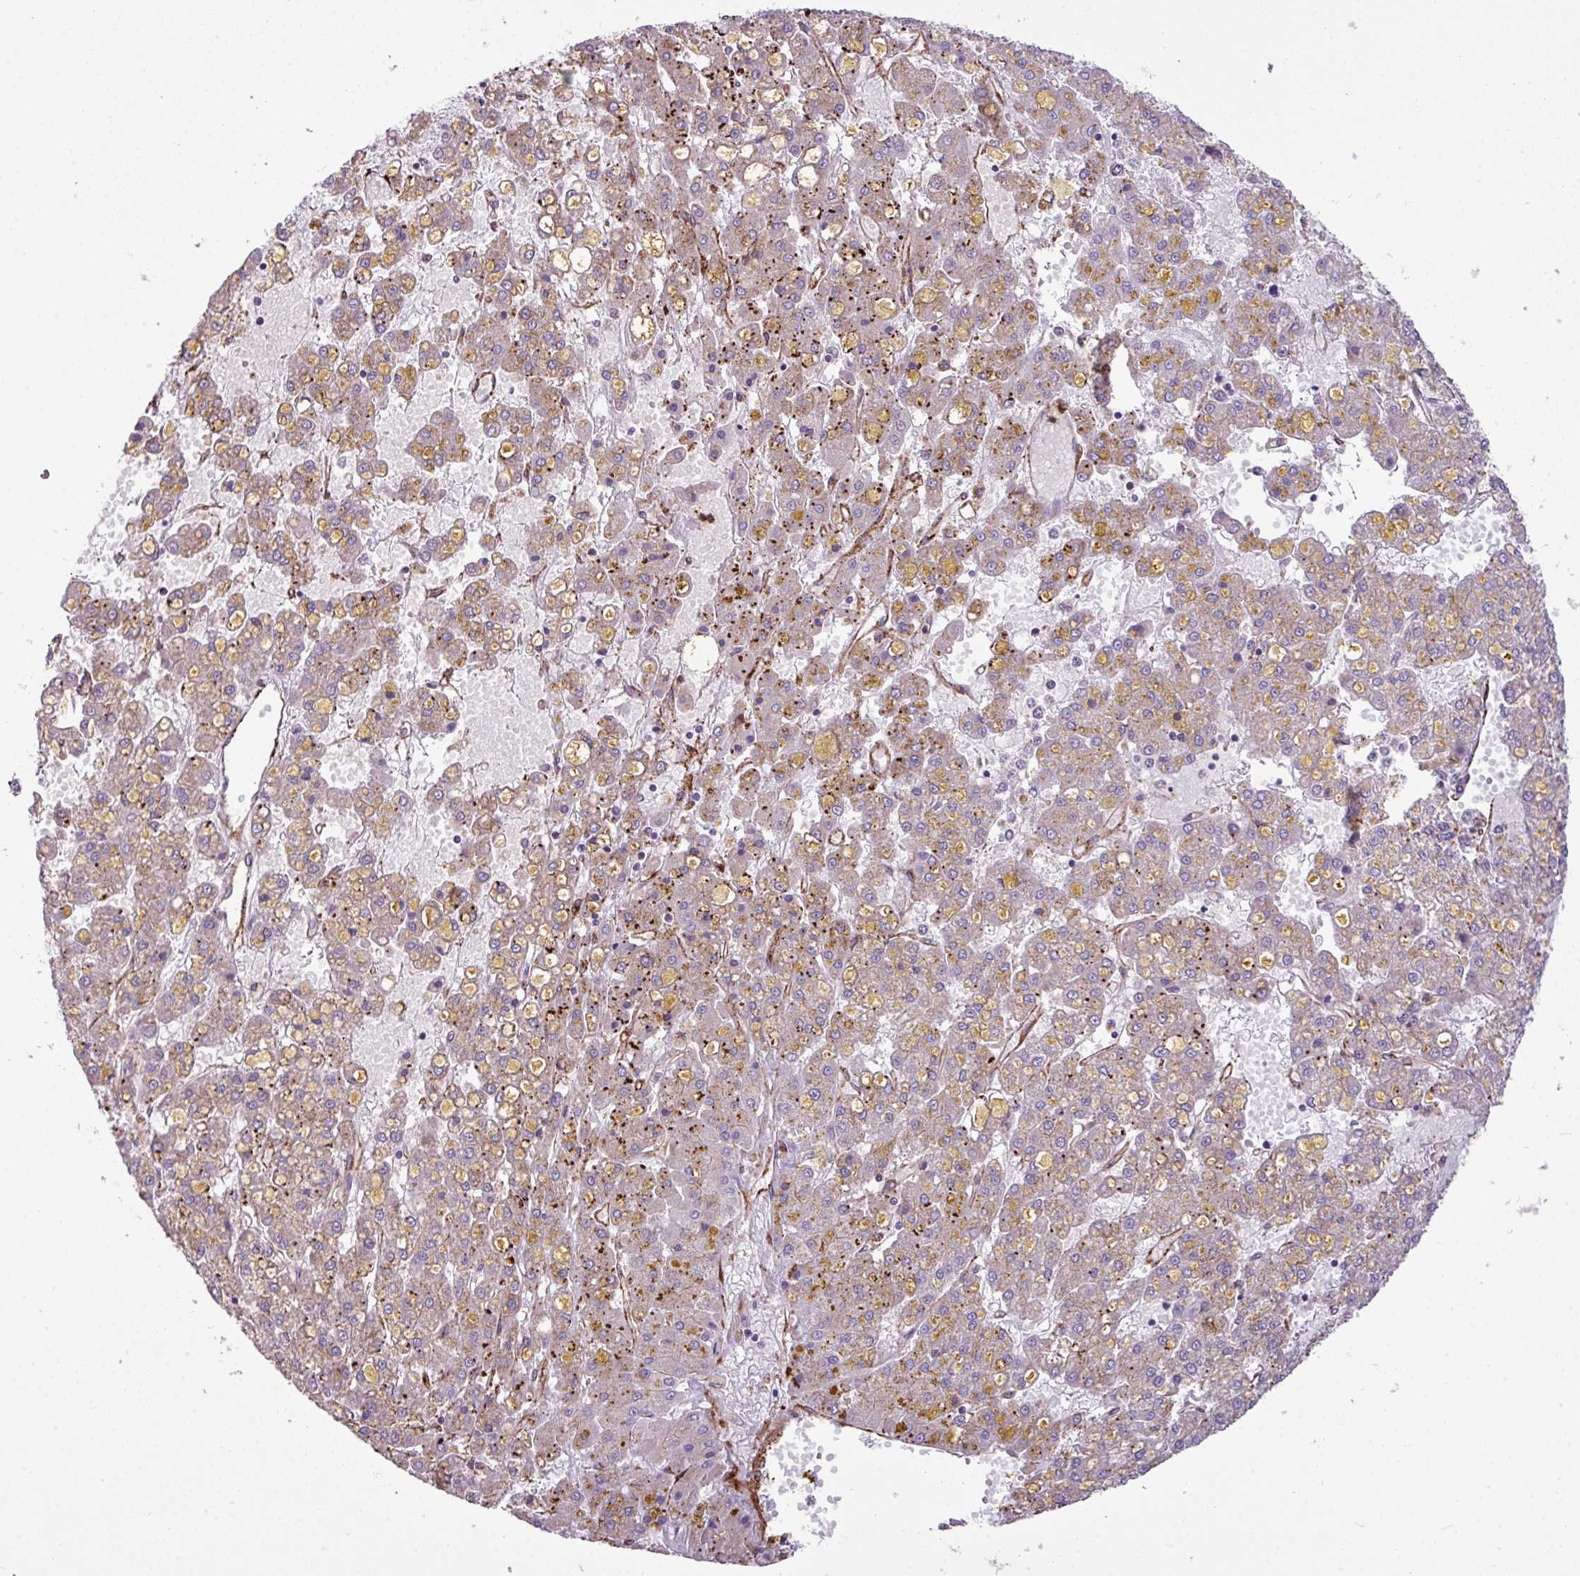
{"staining": {"intensity": "weak", "quantity": ">75%", "location": "cytoplasmic/membranous"}, "tissue": "liver cancer", "cell_type": "Tumor cells", "image_type": "cancer", "snomed": [{"axis": "morphology", "description": "Carcinoma, Hepatocellular, NOS"}, {"axis": "topography", "description": "Liver"}], "caption": "Protein expression analysis of human liver hepatocellular carcinoma reveals weak cytoplasmic/membranous positivity in about >75% of tumor cells.", "gene": "FAM47E", "patient": {"sex": "male", "age": 67}}